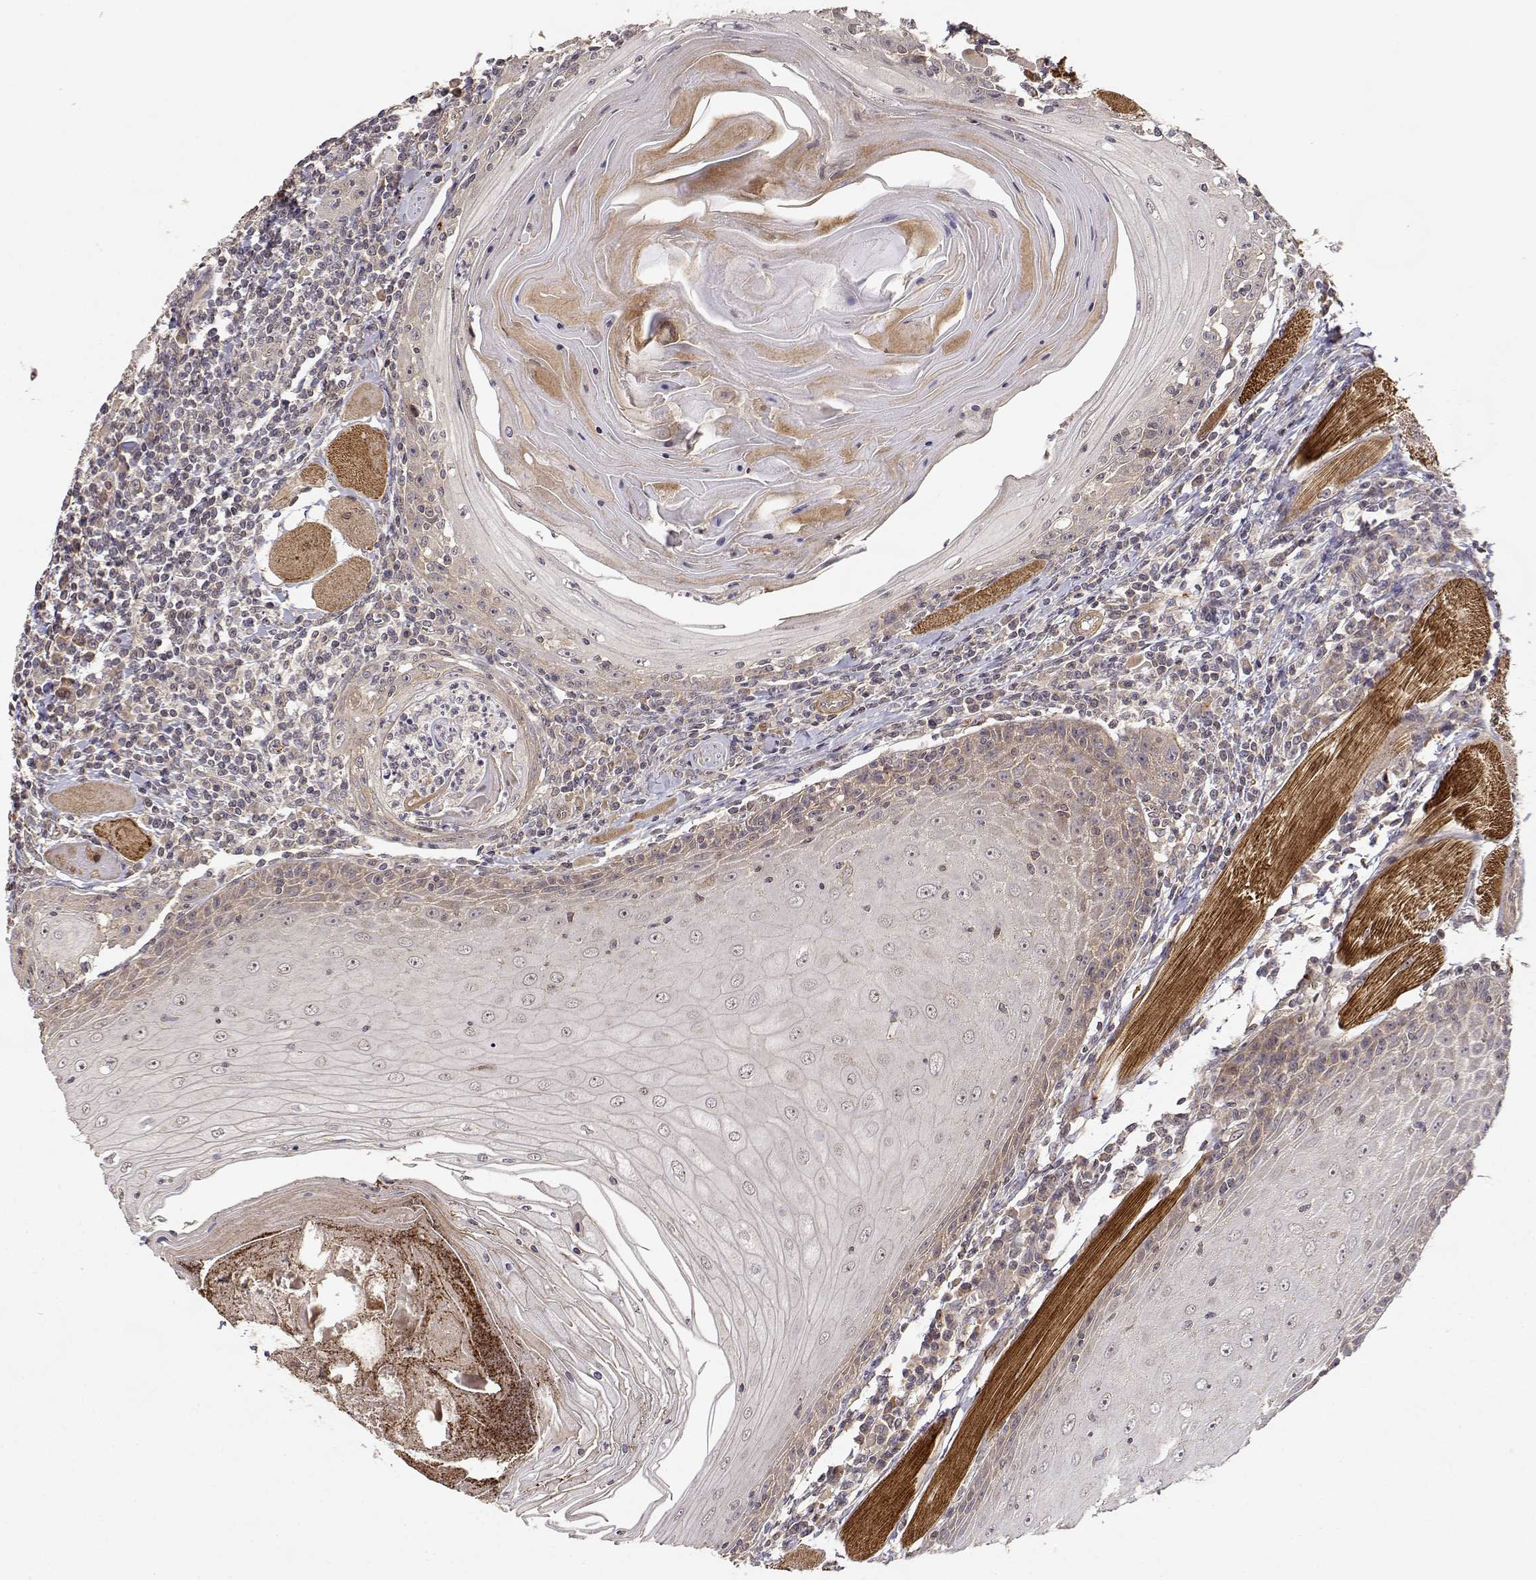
{"staining": {"intensity": "weak", "quantity": "25%-75%", "location": "cytoplasmic/membranous"}, "tissue": "head and neck cancer", "cell_type": "Tumor cells", "image_type": "cancer", "snomed": [{"axis": "morphology", "description": "Normal tissue, NOS"}, {"axis": "morphology", "description": "Squamous cell carcinoma, NOS"}, {"axis": "topography", "description": "Oral tissue"}, {"axis": "topography", "description": "Head-Neck"}], "caption": "A histopathology image showing weak cytoplasmic/membranous expression in about 25%-75% of tumor cells in squamous cell carcinoma (head and neck), as visualized by brown immunohistochemical staining.", "gene": "PICK1", "patient": {"sex": "male", "age": 52}}